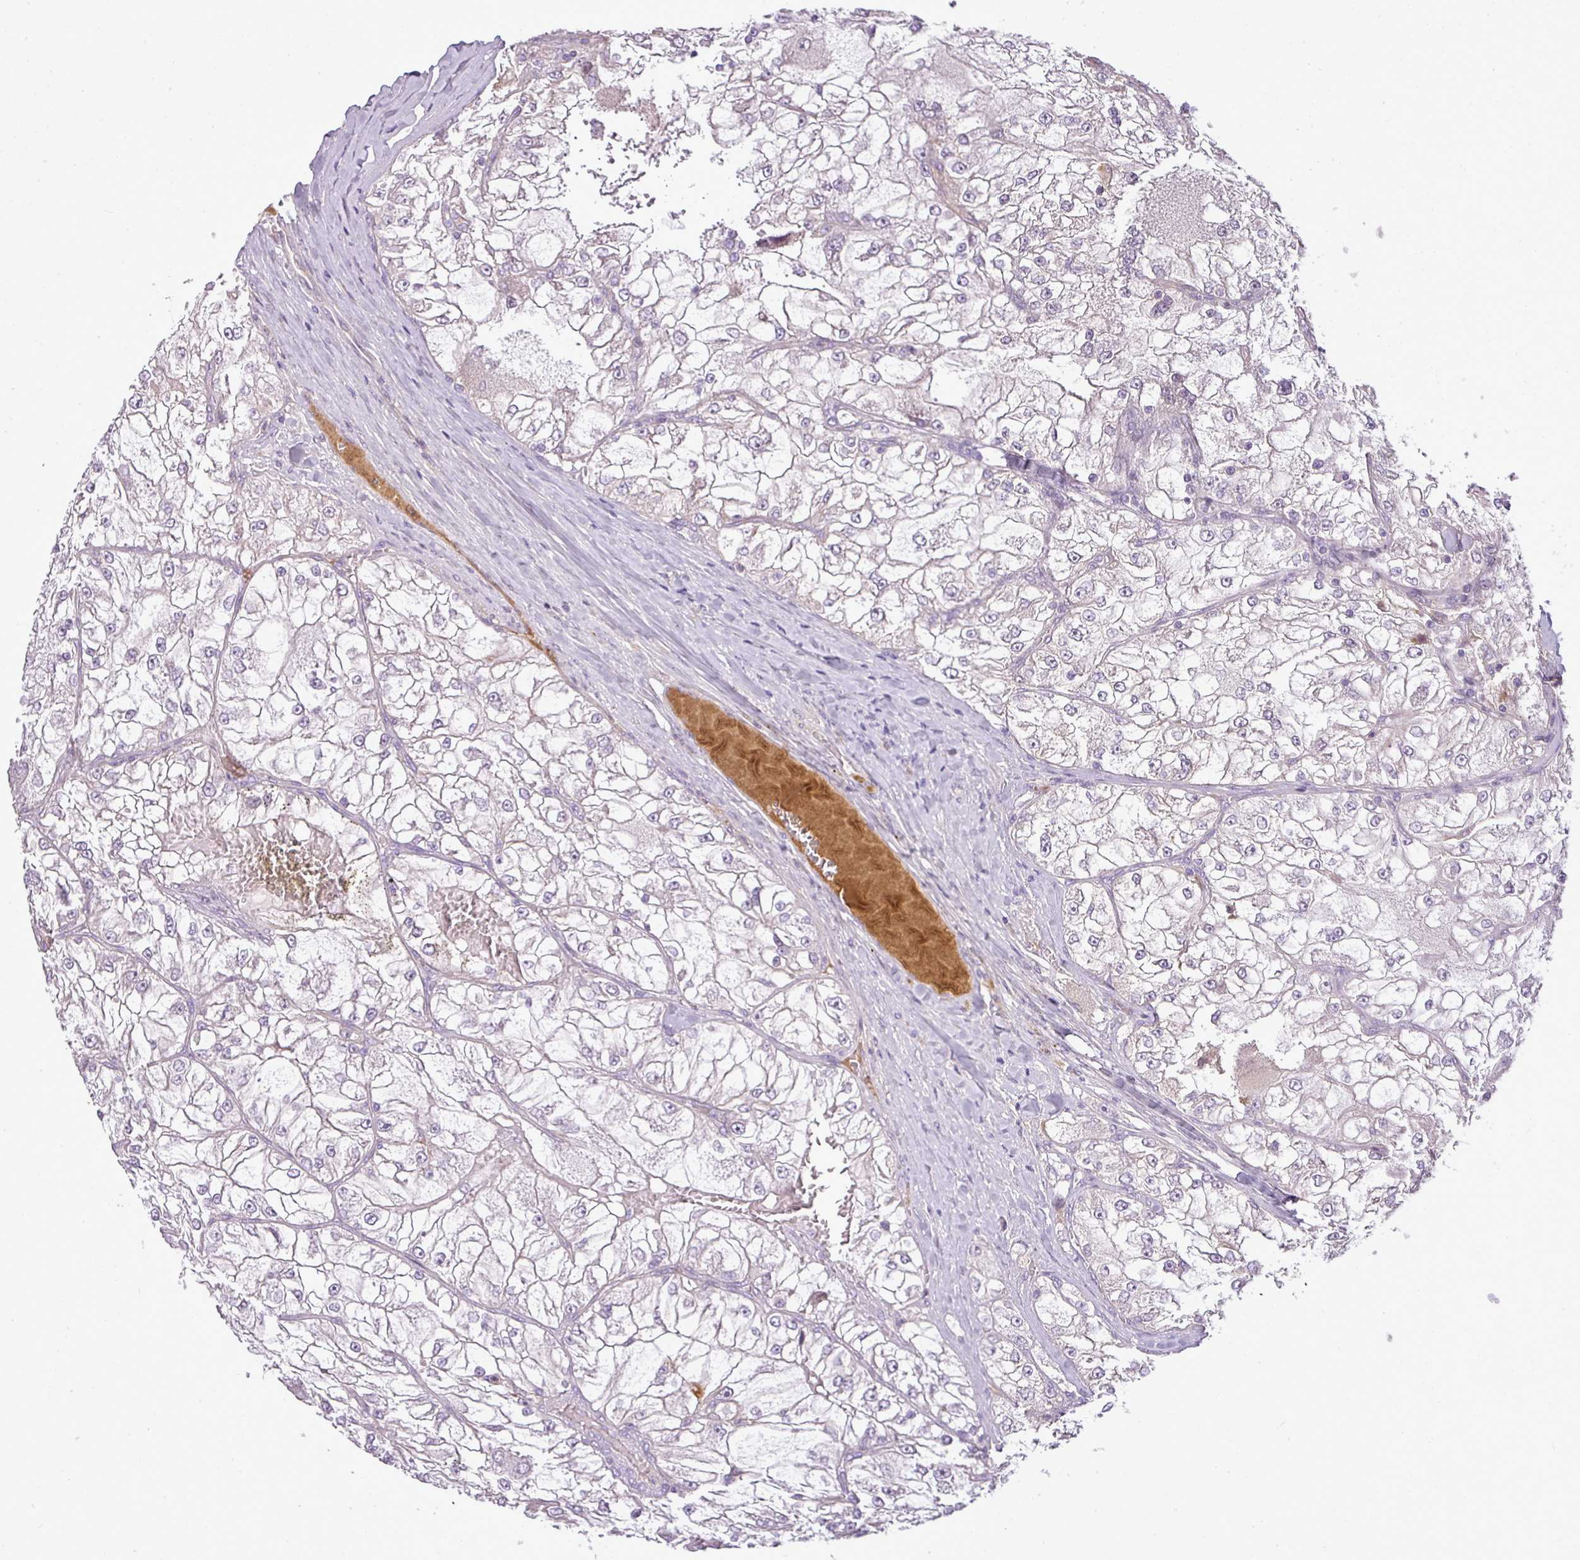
{"staining": {"intensity": "negative", "quantity": "none", "location": "none"}, "tissue": "renal cancer", "cell_type": "Tumor cells", "image_type": "cancer", "snomed": [{"axis": "morphology", "description": "Adenocarcinoma, NOS"}, {"axis": "topography", "description": "Kidney"}], "caption": "Tumor cells are negative for protein expression in human adenocarcinoma (renal).", "gene": "C4B", "patient": {"sex": "female", "age": 72}}